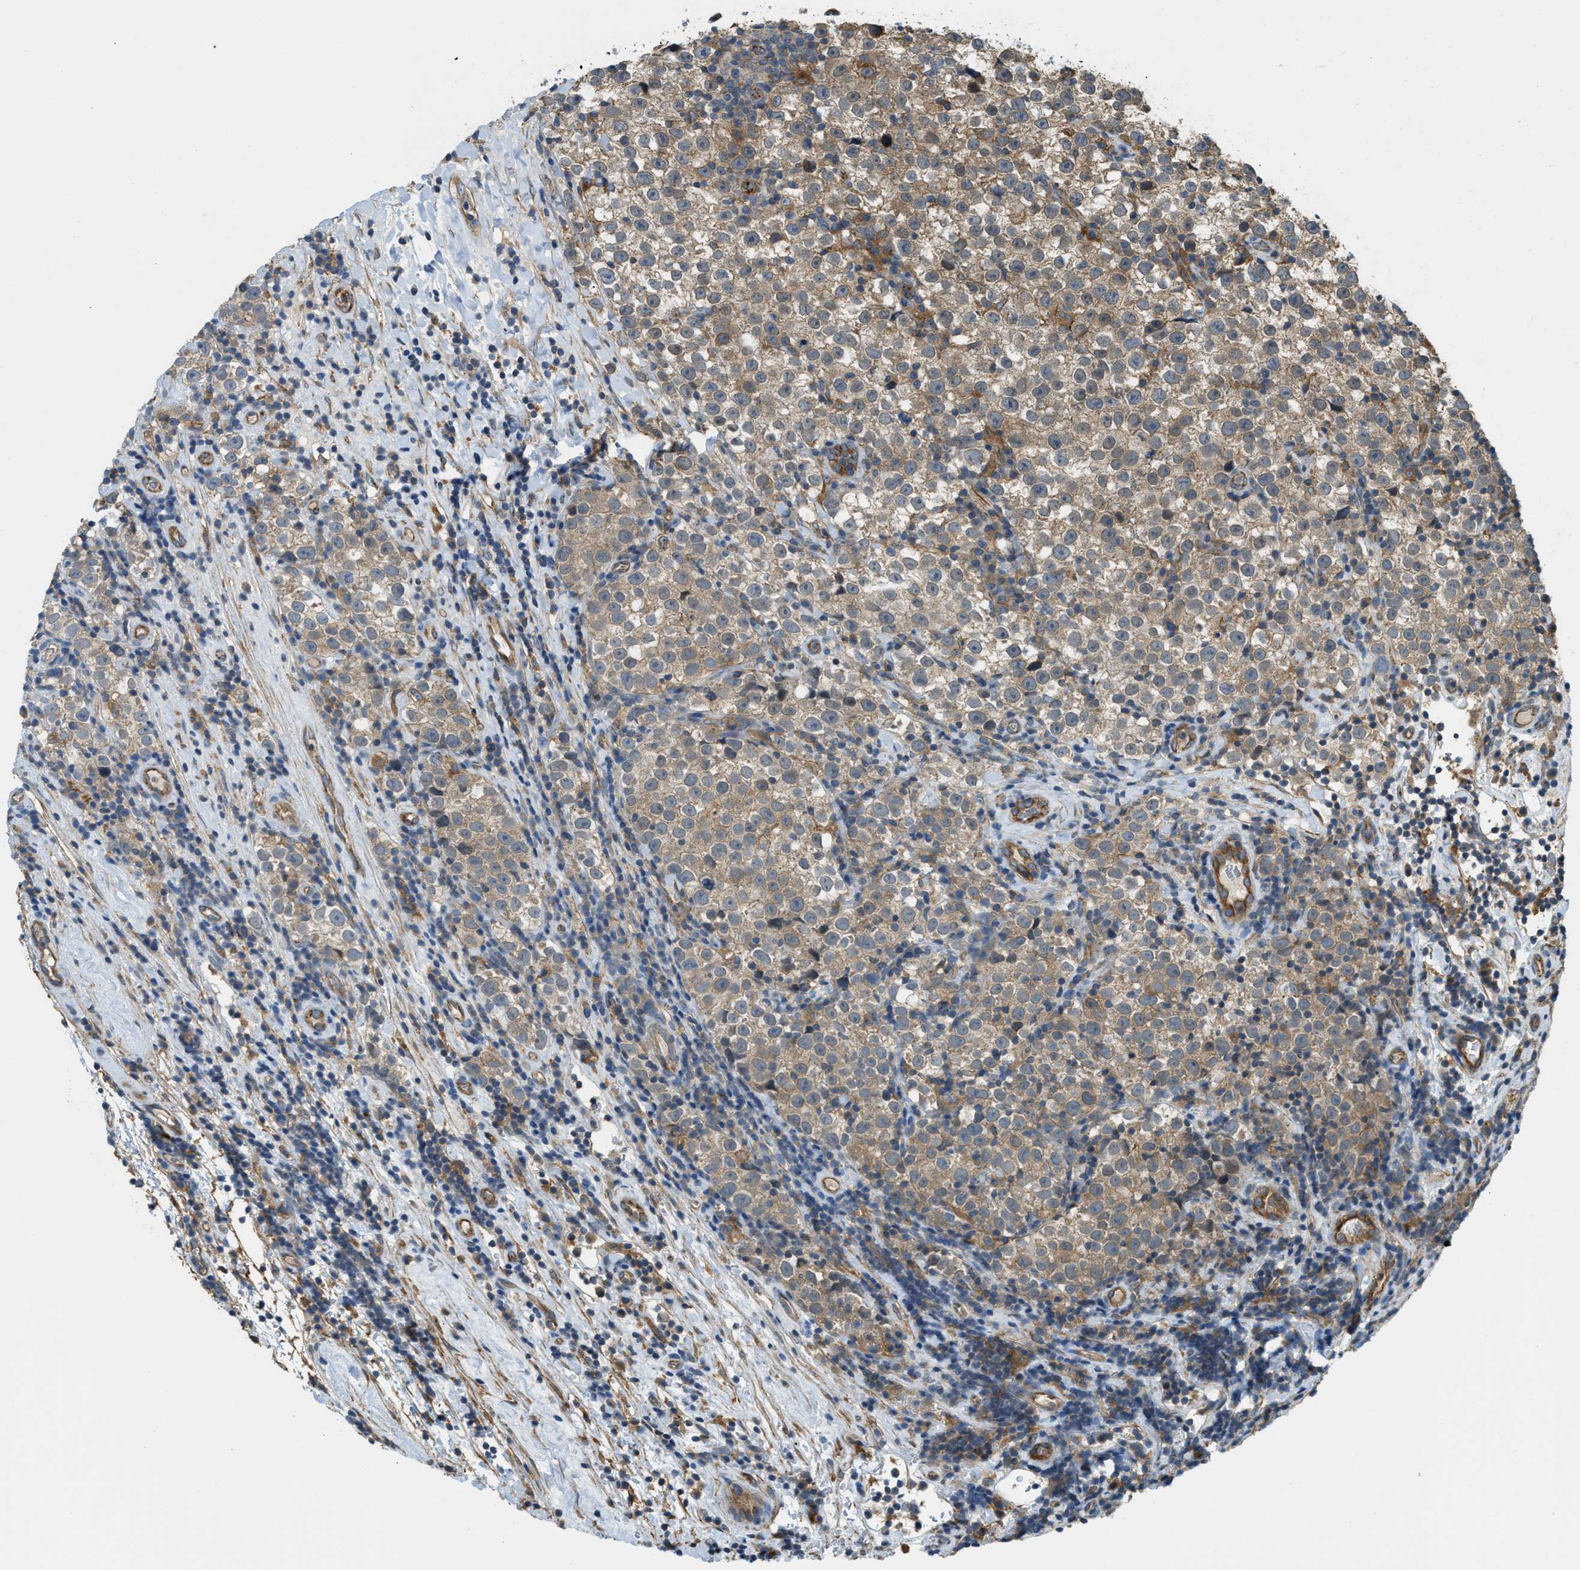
{"staining": {"intensity": "weak", "quantity": ">75%", "location": "cytoplasmic/membranous"}, "tissue": "testis cancer", "cell_type": "Tumor cells", "image_type": "cancer", "snomed": [{"axis": "morphology", "description": "Normal tissue, NOS"}, {"axis": "morphology", "description": "Seminoma, NOS"}, {"axis": "topography", "description": "Testis"}], "caption": "Brown immunohistochemical staining in seminoma (testis) demonstrates weak cytoplasmic/membranous staining in approximately >75% of tumor cells.", "gene": "BAG4", "patient": {"sex": "male", "age": 43}}